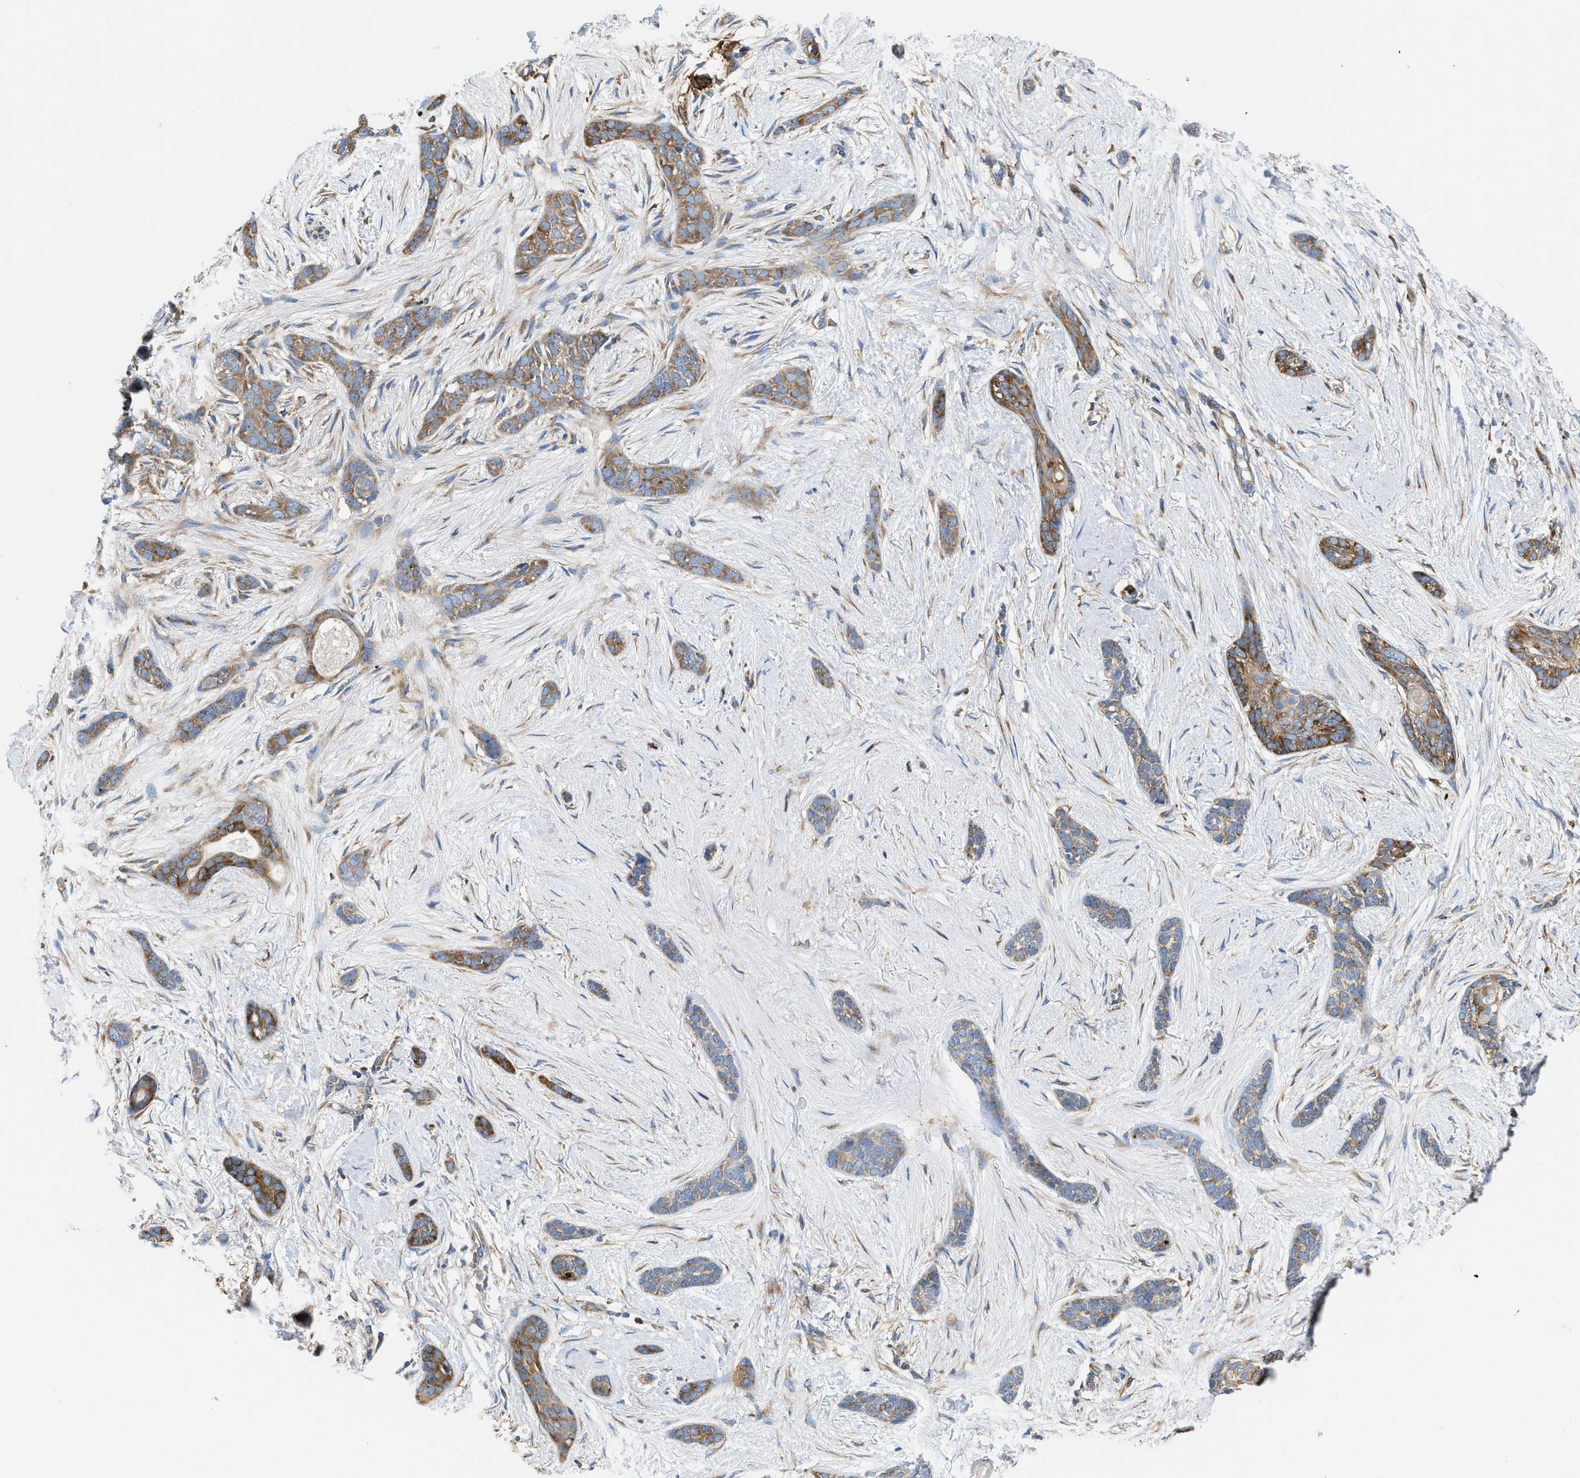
{"staining": {"intensity": "strong", "quantity": "25%-75%", "location": "cytoplasmic/membranous"}, "tissue": "skin cancer", "cell_type": "Tumor cells", "image_type": "cancer", "snomed": [{"axis": "morphology", "description": "Basal cell carcinoma"}, {"axis": "morphology", "description": "Adnexal tumor, benign"}, {"axis": "topography", "description": "Skin"}], "caption": "Basal cell carcinoma (skin) stained with a protein marker shows strong staining in tumor cells.", "gene": "GPAT4", "patient": {"sex": "female", "age": 42}}